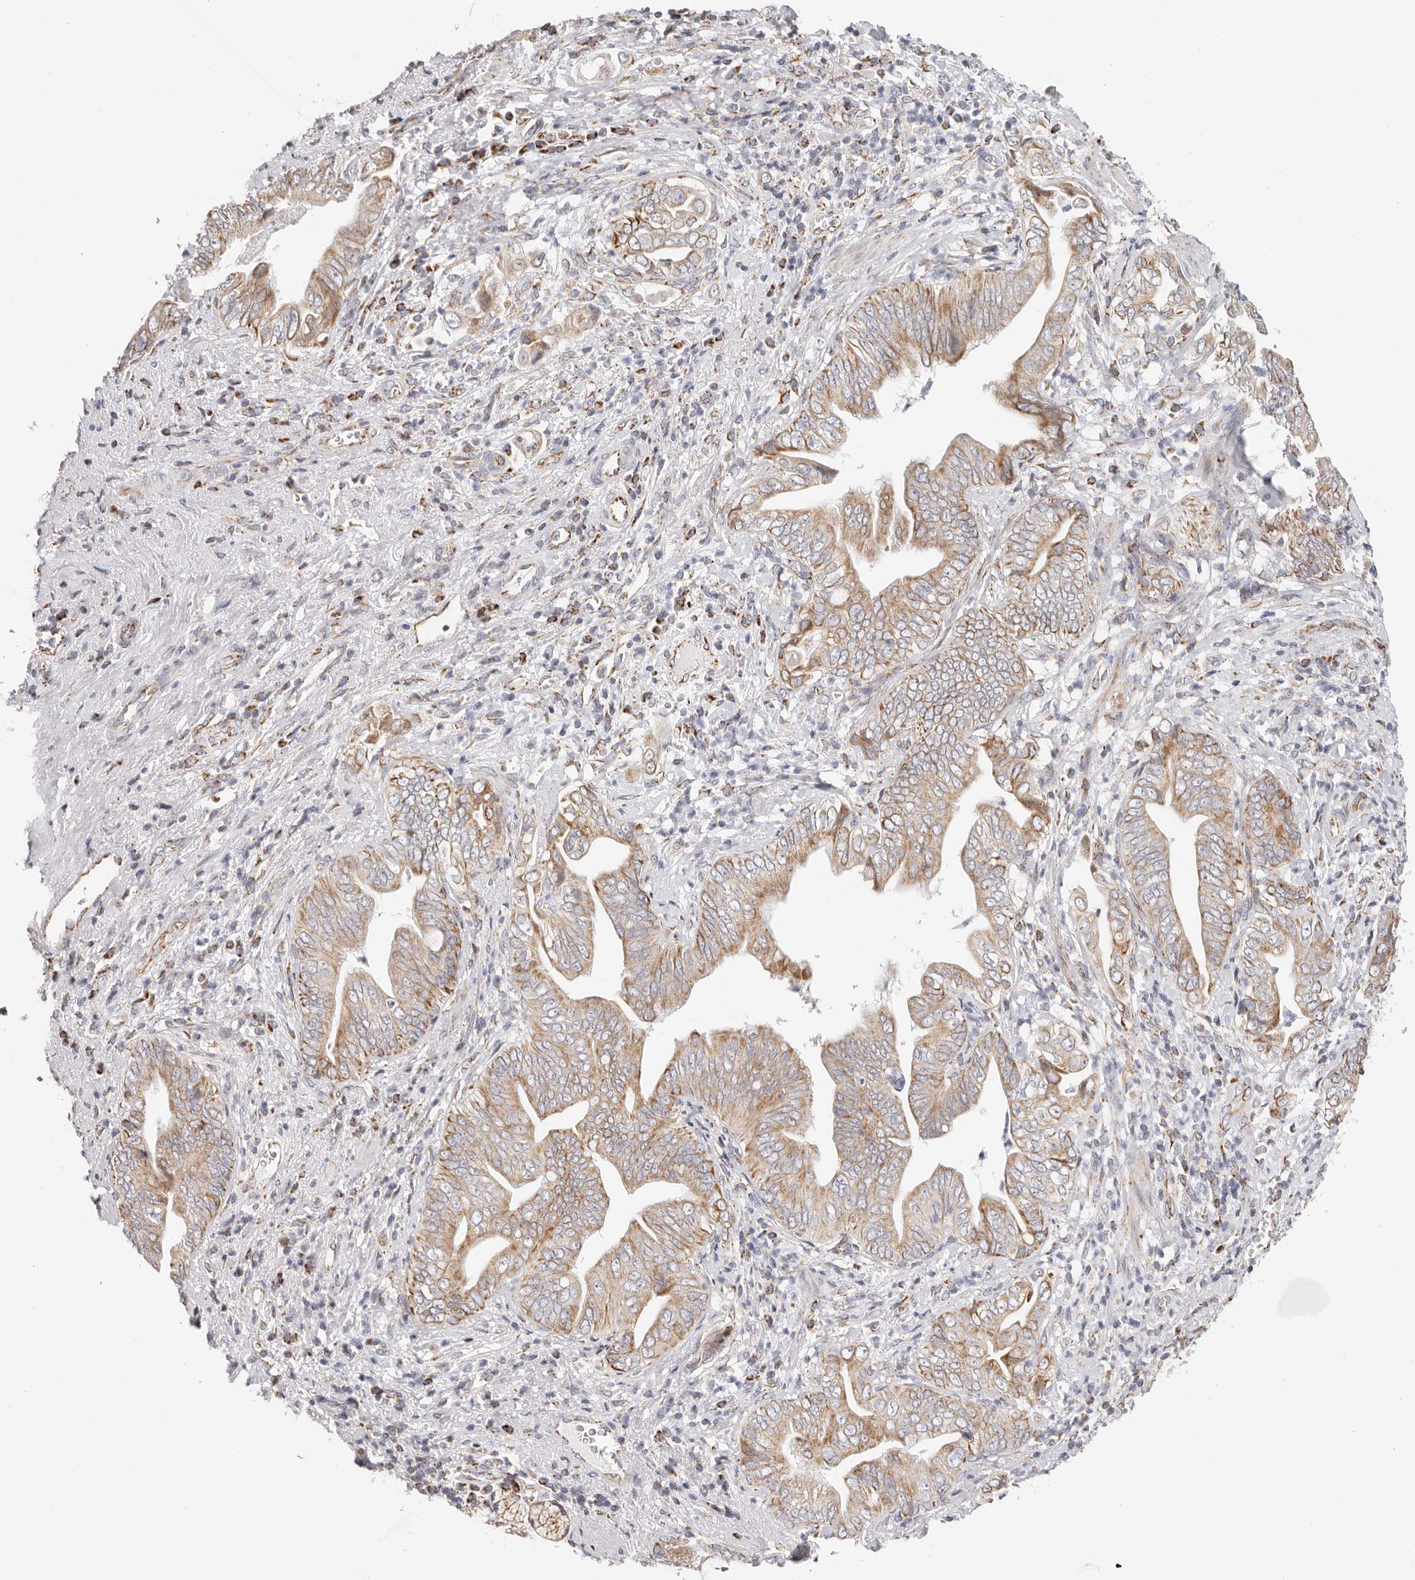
{"staining": {"intensity": "moderate", "quantity": ">75%", "location": "cytoplasmic/membranous"}, "tissue": "pancreatic cancer", "cell_type": "Tumor cells", "image_type": "cancer", "snomed": [{"axis": "morphology", "description": "Adenocarcinoma, NOS"}, {"axis": "topography", "description": "Pancreas"}], "caption": "Human adenocarcinoma (pancreatic) stained with a brown dye demonstrates moderate cytoplasmic/membranous positive positivity in approximately >75% of tumor cells.", "gene": "AFDN", "patient": {"sex": "male", "age": 75}}